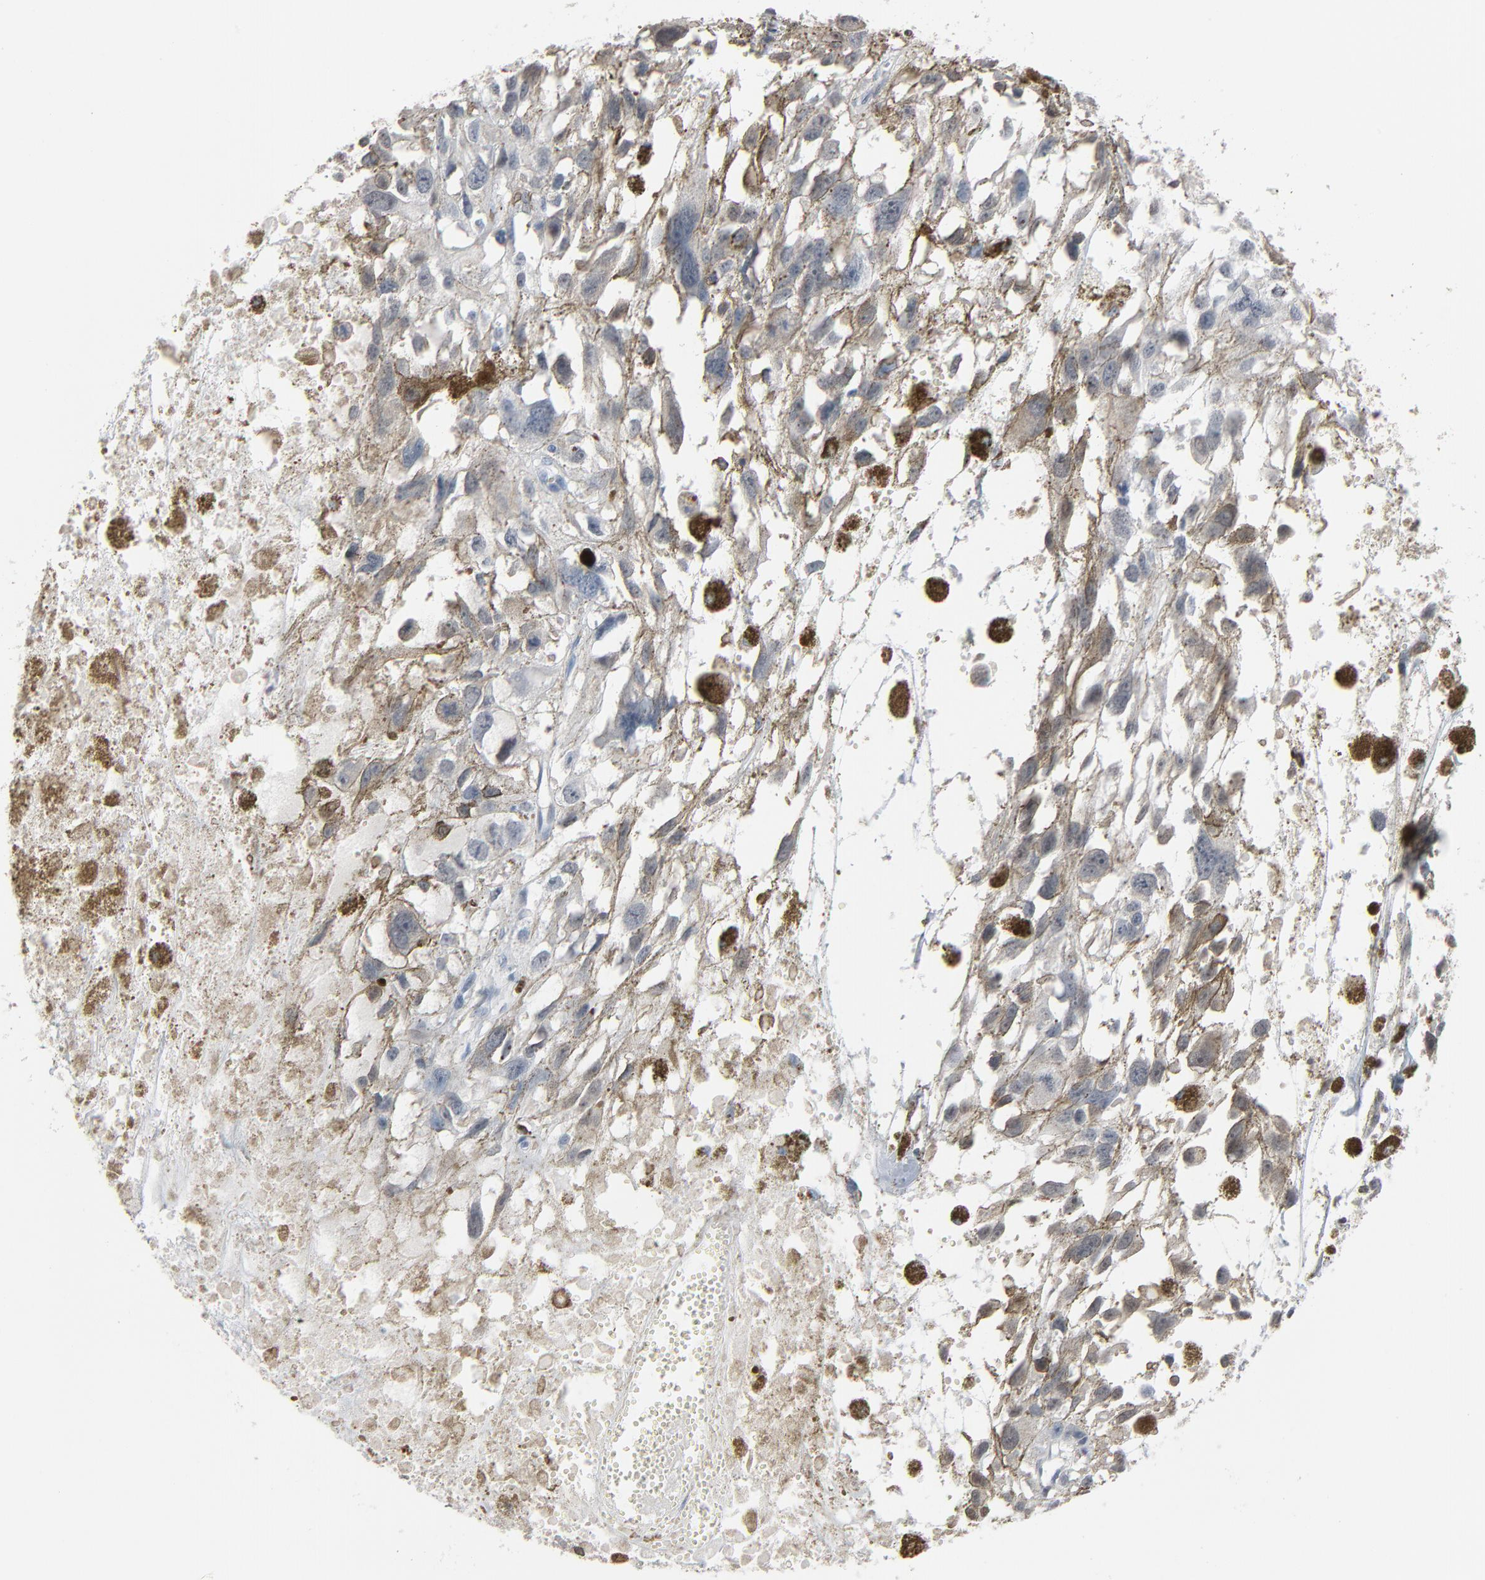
{"staining": {"intensity": "negative", "quantity": "none", "location": "none"}, "tissue": "melanoma", "cell_type": "Tumor cells", "image_type": "cancer", "snomed": [{"axis": "morphology", "description": "Malignant melanoma, Metastatic site"}, {"axis": "topography", "description": "Lymph node"}], "caption": "Tumor cells show no significant protein staining in melanoma.", "gene": "SAGE1", "patient": {"sex": "male", "age": 59}}